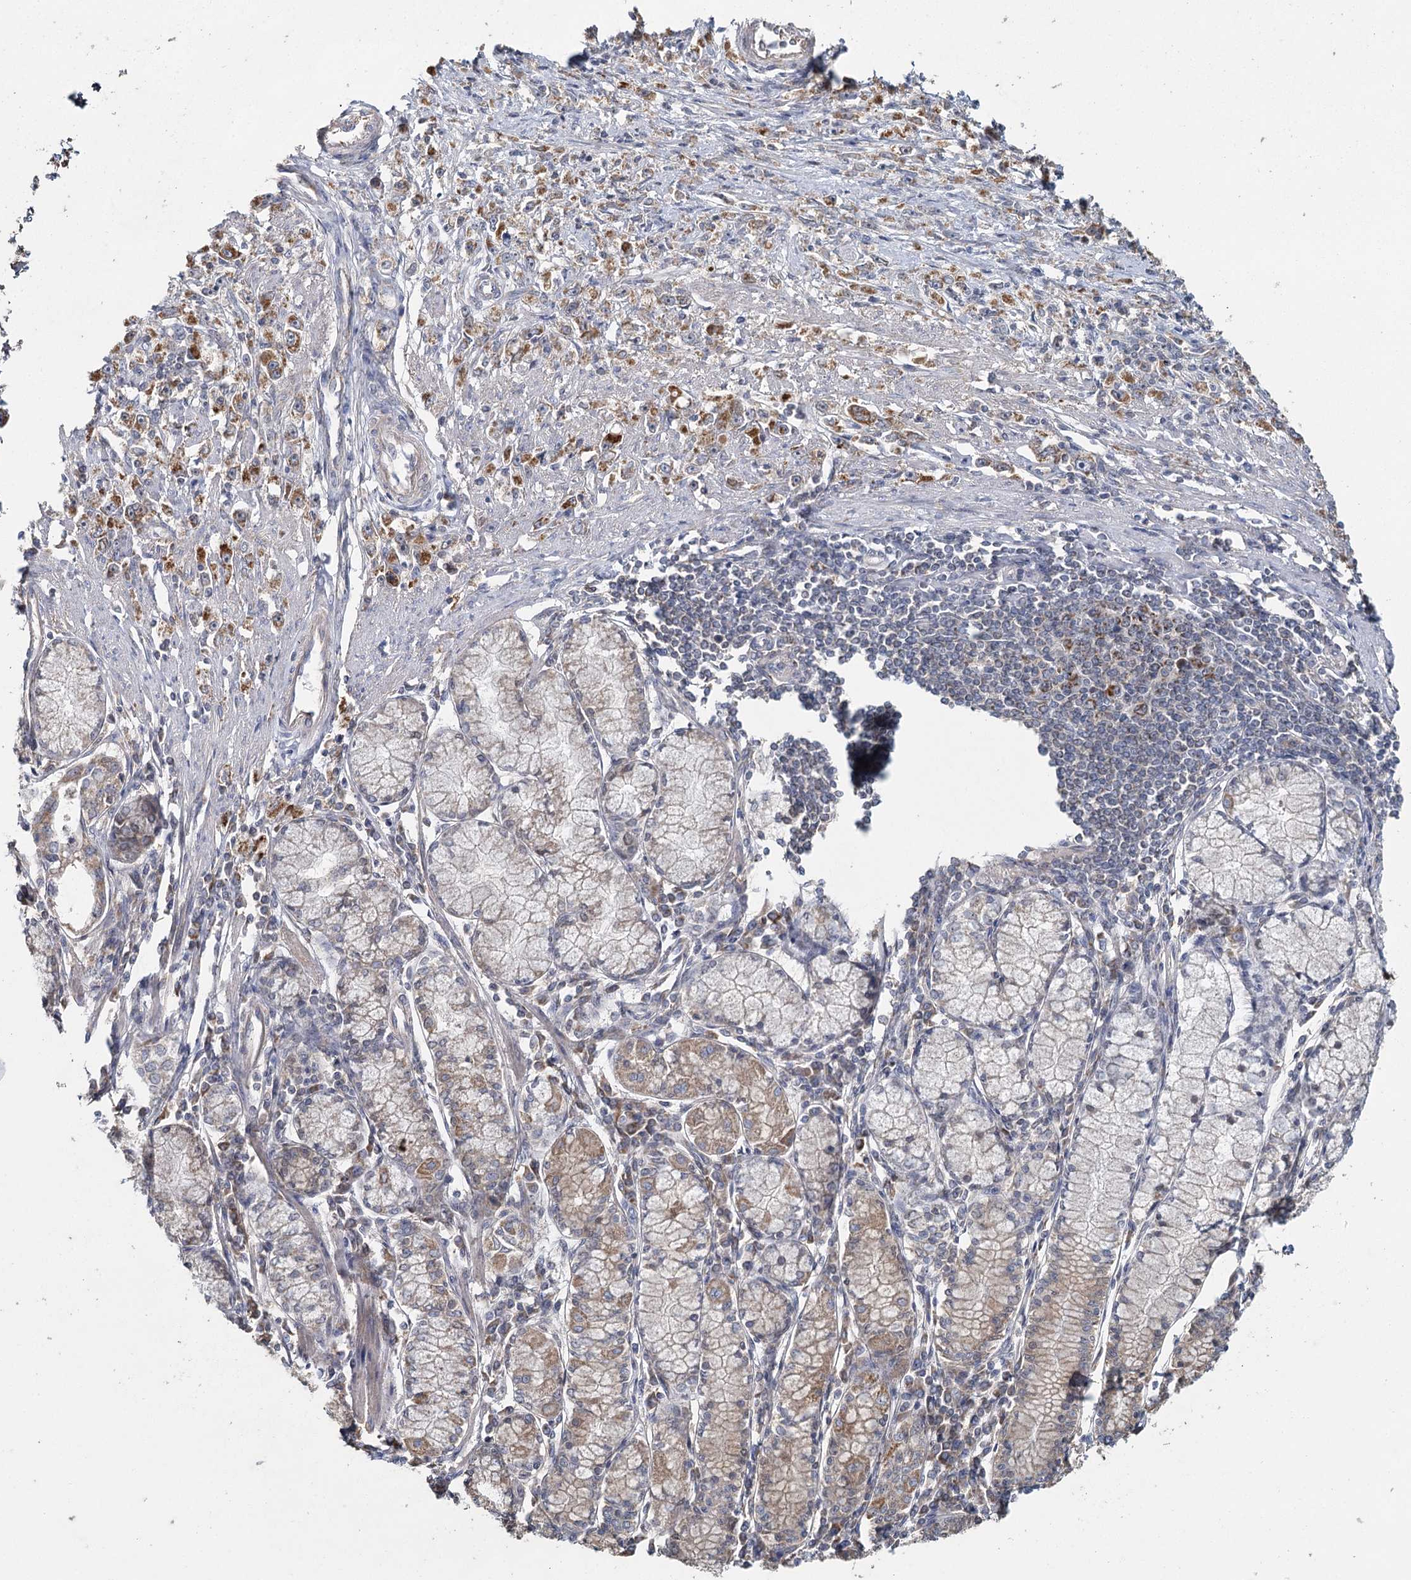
{"staining": {"intensity": "moderate", "quantity": ">75%", "location": "cytoplasmic/membranous"}, "tissue": "stomach cancer", "cell_type": "Tumor cells", "image_type": "cancer", "snomed": [{"axis": "morphology", "description": "Adenocarcinoma, NOS"}, {"axis": "topography", "description": "Stomach"}], "caption": "Human stomach cancer (adenocarcinoma) stained with a protein marker displays moderate staining in tumor cells.", "gene": "MRPL44", "patient": {"sex": "female", "age": 59}}